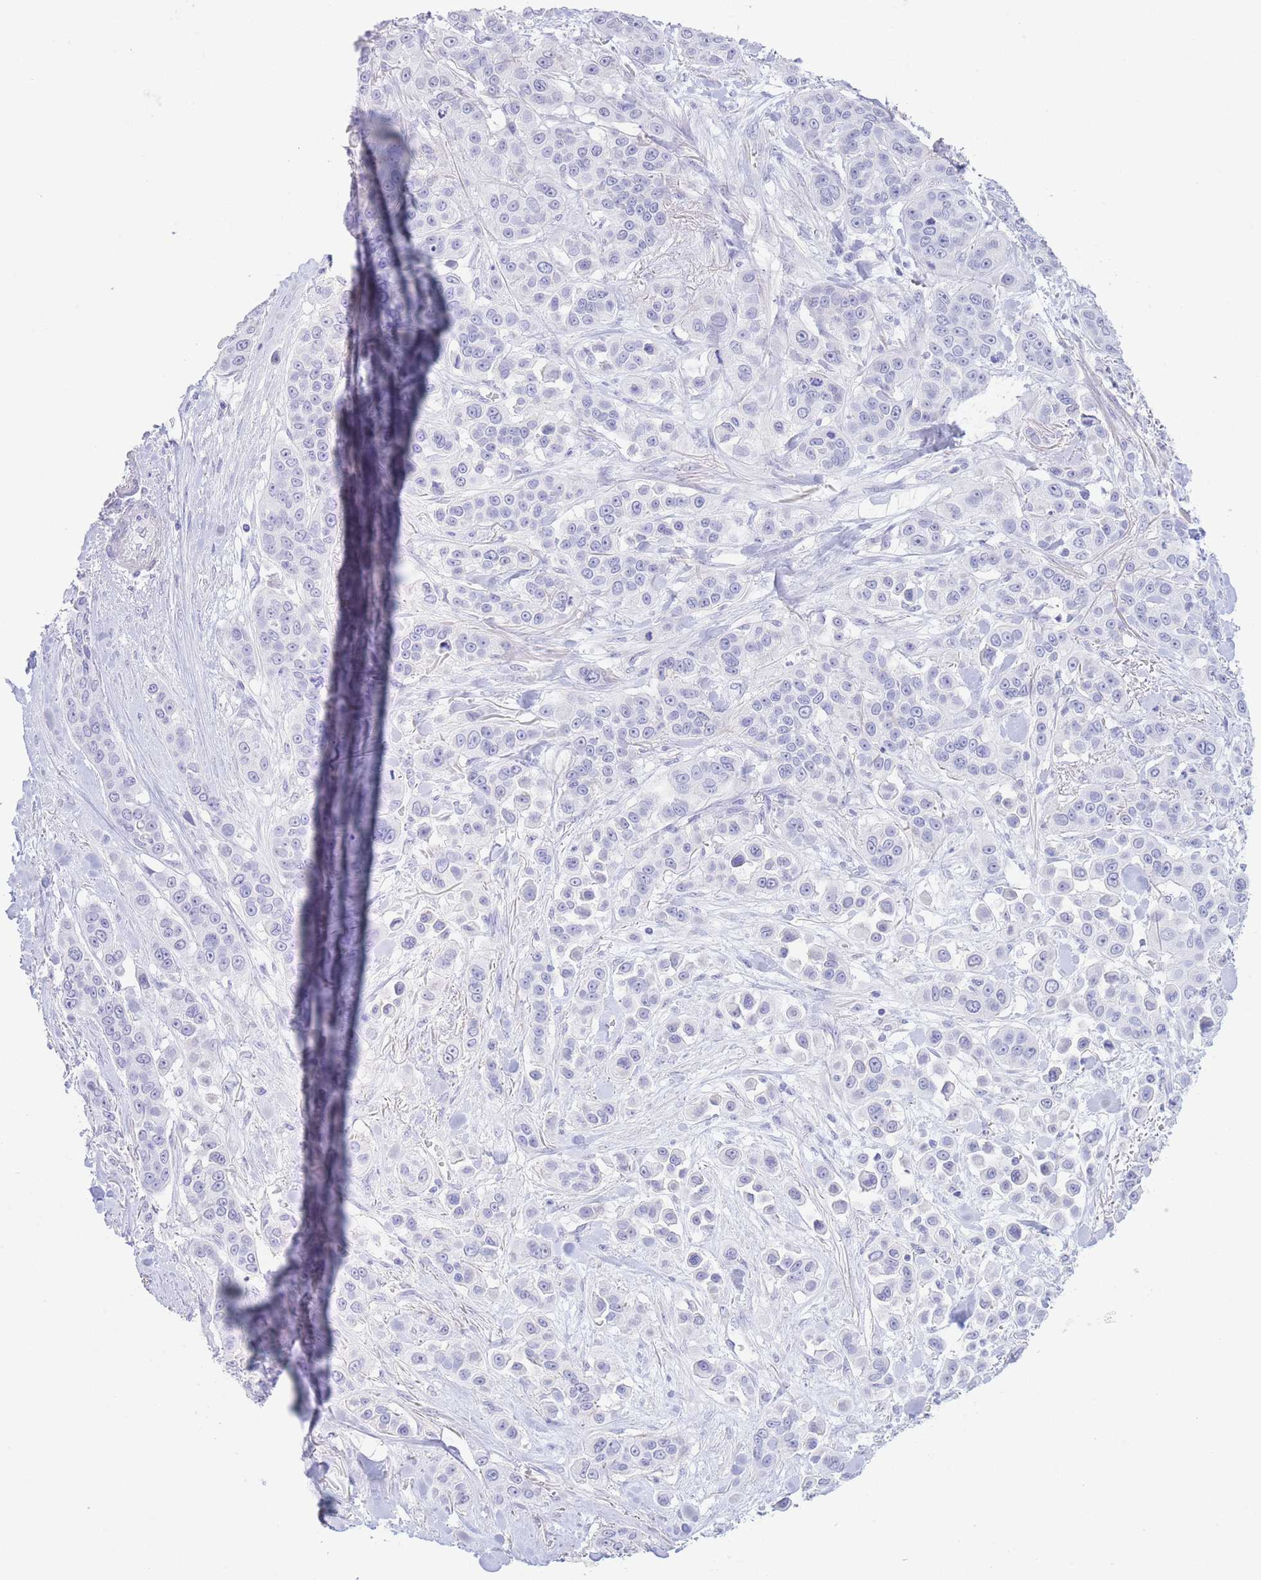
{"staining": {"intensity": "negative", "quantity": "none", "location": "none"}, "tissue": "skin cancer", "cell_type": "Tumor cells", "image_type": "cancer", "snomed": [{"axis": "morphology", "description": "Squamous cell carcinoma, NOS"}, {"axis": "topography", "description": "Skin"}], "caption": "Tumor cells are negative for brown protein staining in skin cancer. (DAB (3,3'-diaminobenzidine) IHC visualized using brightfield microscopy, high magnification).", "gene": "PKLR", "patient": {"sex": "male", "age": 67}}